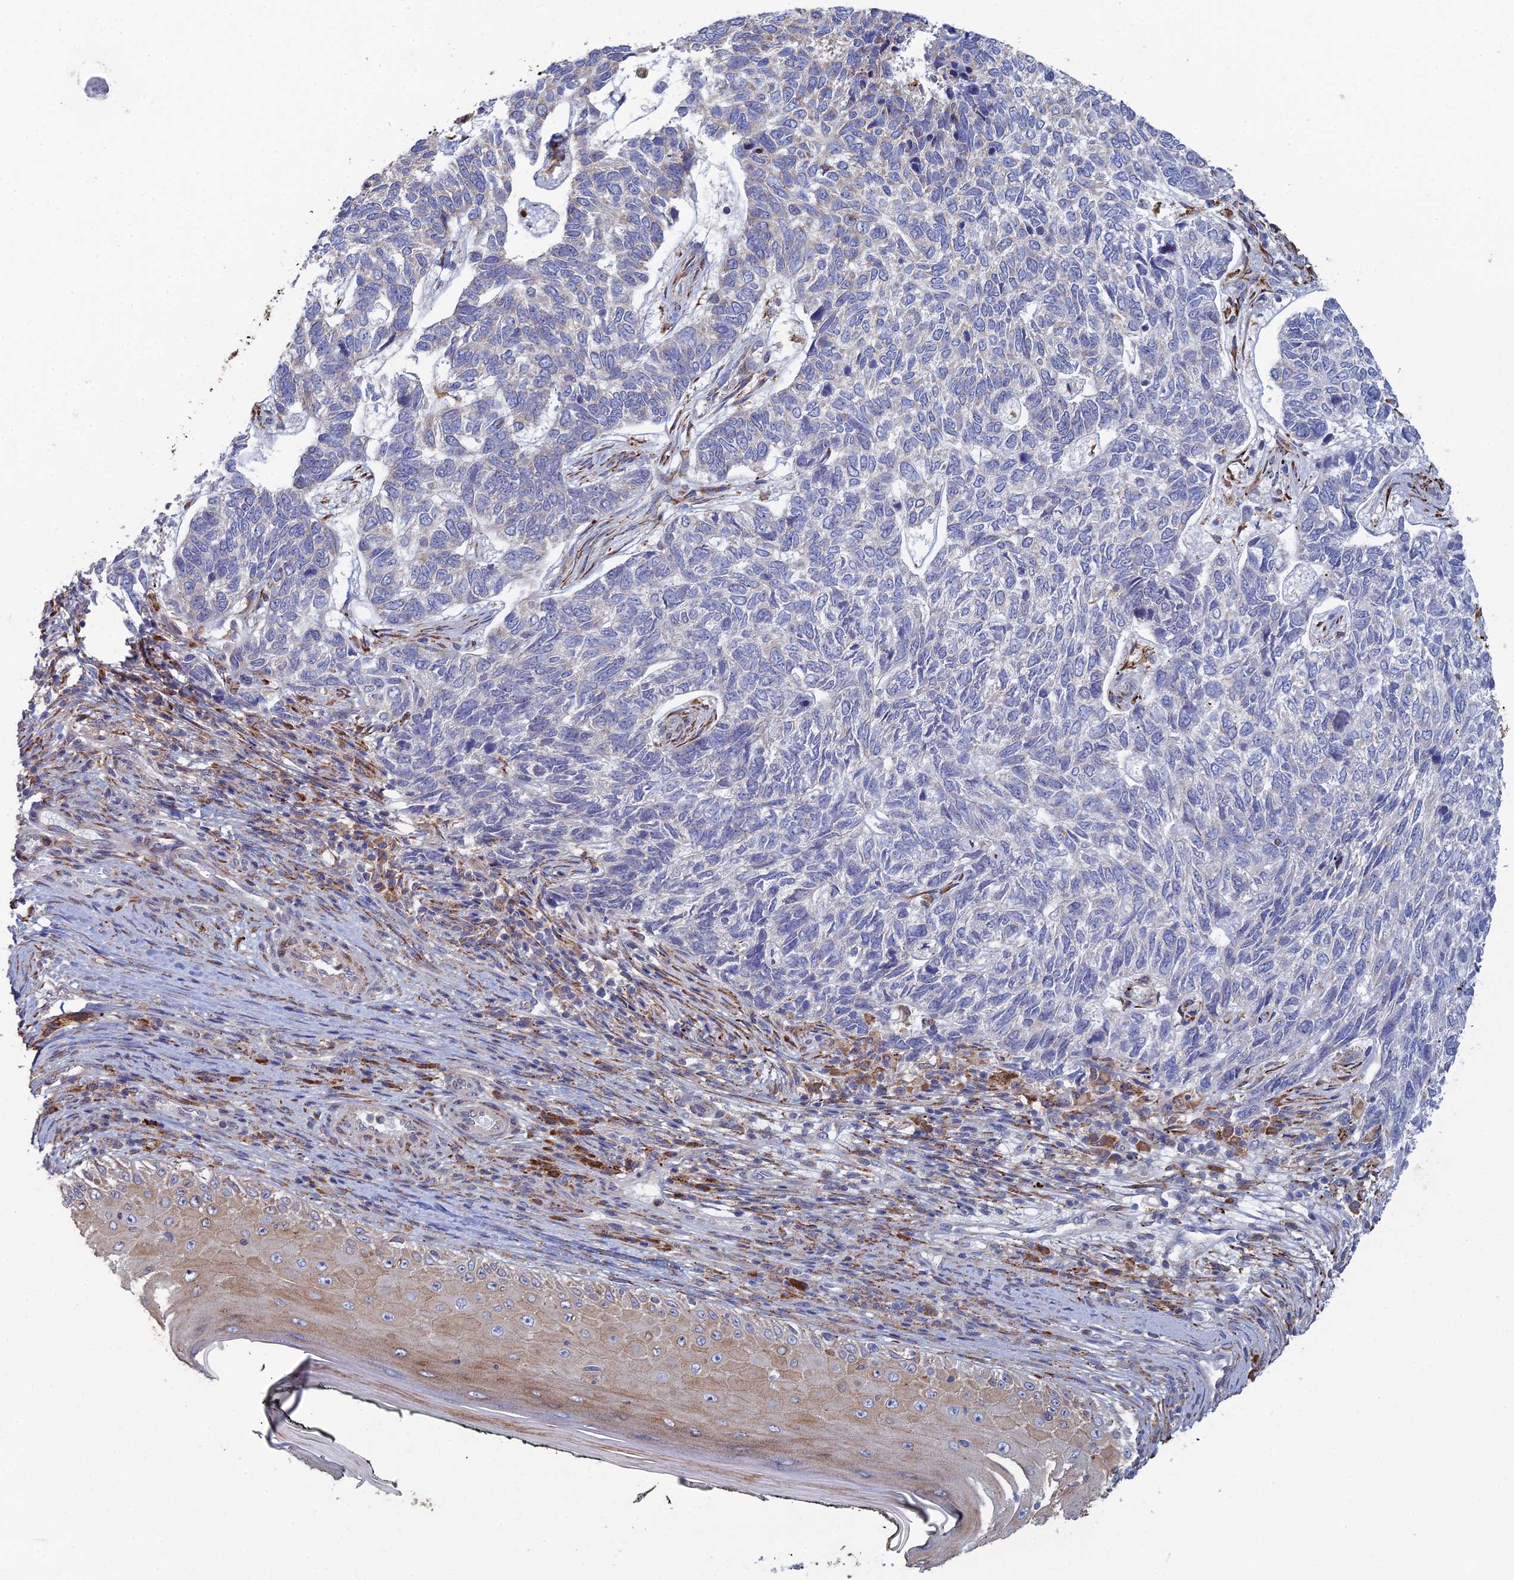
{"staining": {"intensity": "negative", "quantity": "none", "location": "none"}, "tissue": "skin cancer", "cell_type": "Tumor cells", "image_type": "cancer", "snomed": [{"axis": "morphology", "description": "Basal cell carcinoma"}, {"axis": "topography", "description": "Skin"}], "caption": "An immunohistochemistry (IHC) image of skin basal cell carcinoma is shown. There is no staining in tumor cells of skin basal cell carcinoma.", "gene": "TRAPPC6A", "patient": {"sex": "female", "age": 65}}